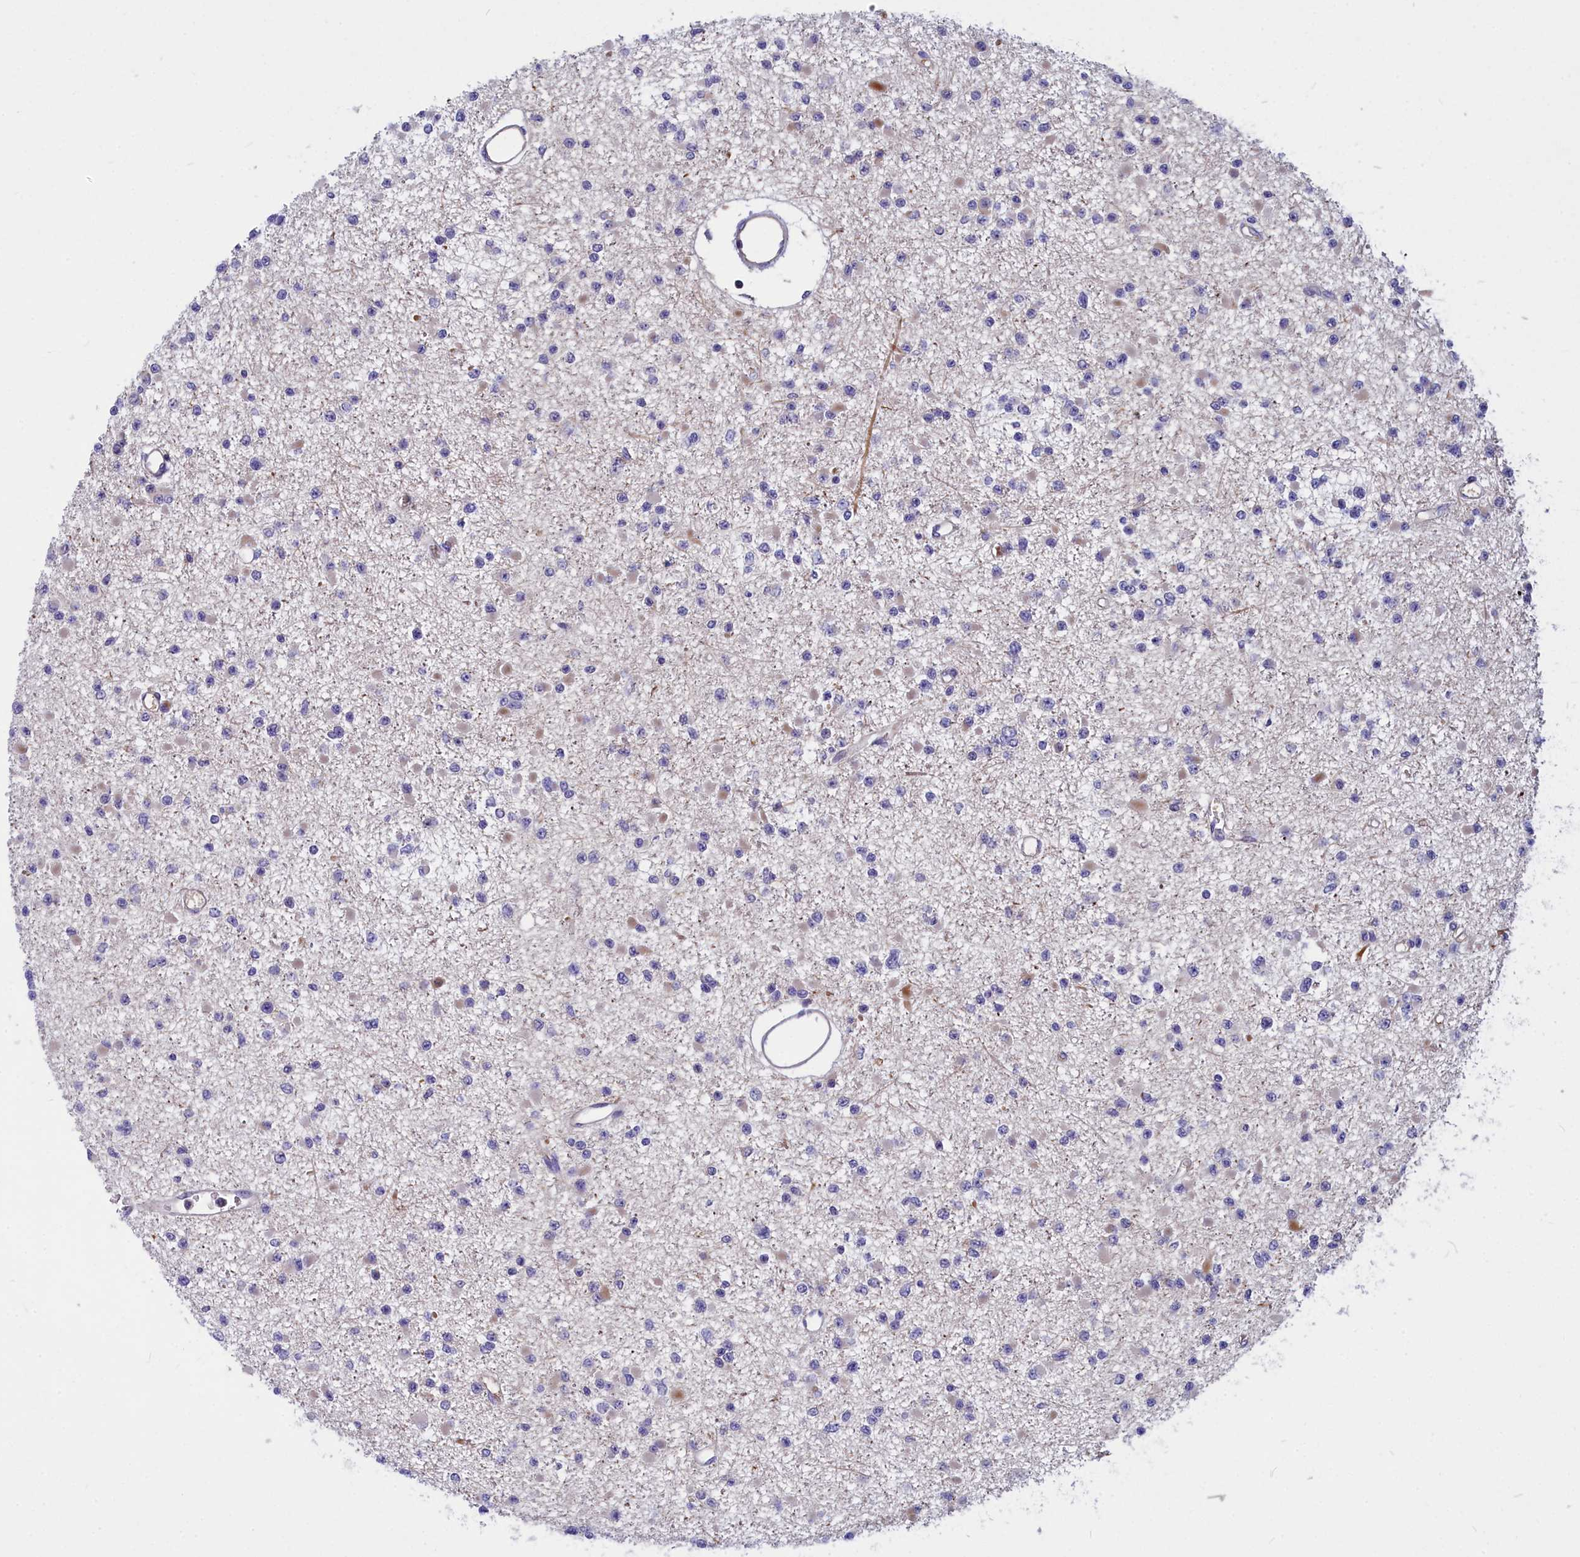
{"staining": {"intensity": "negative", "quantity": "none", "location": "none"}, "tissue": "glioma", "cell_type": "Tumor cells", "image_type": "cancer", "snomed": [{"axis": "morphology", "description": "Glioma, malignant, Low grade"}, {"axis": "topography", "description": "Brain"}], "caption": "IHC histopathology image of neoplastic tissue: malignant glioma (low-grade) stained with DAB shows no significant protein positivity in tumor cells.", "gene": "NKPD1", "patient": {"sex": "female", "age": 22}}